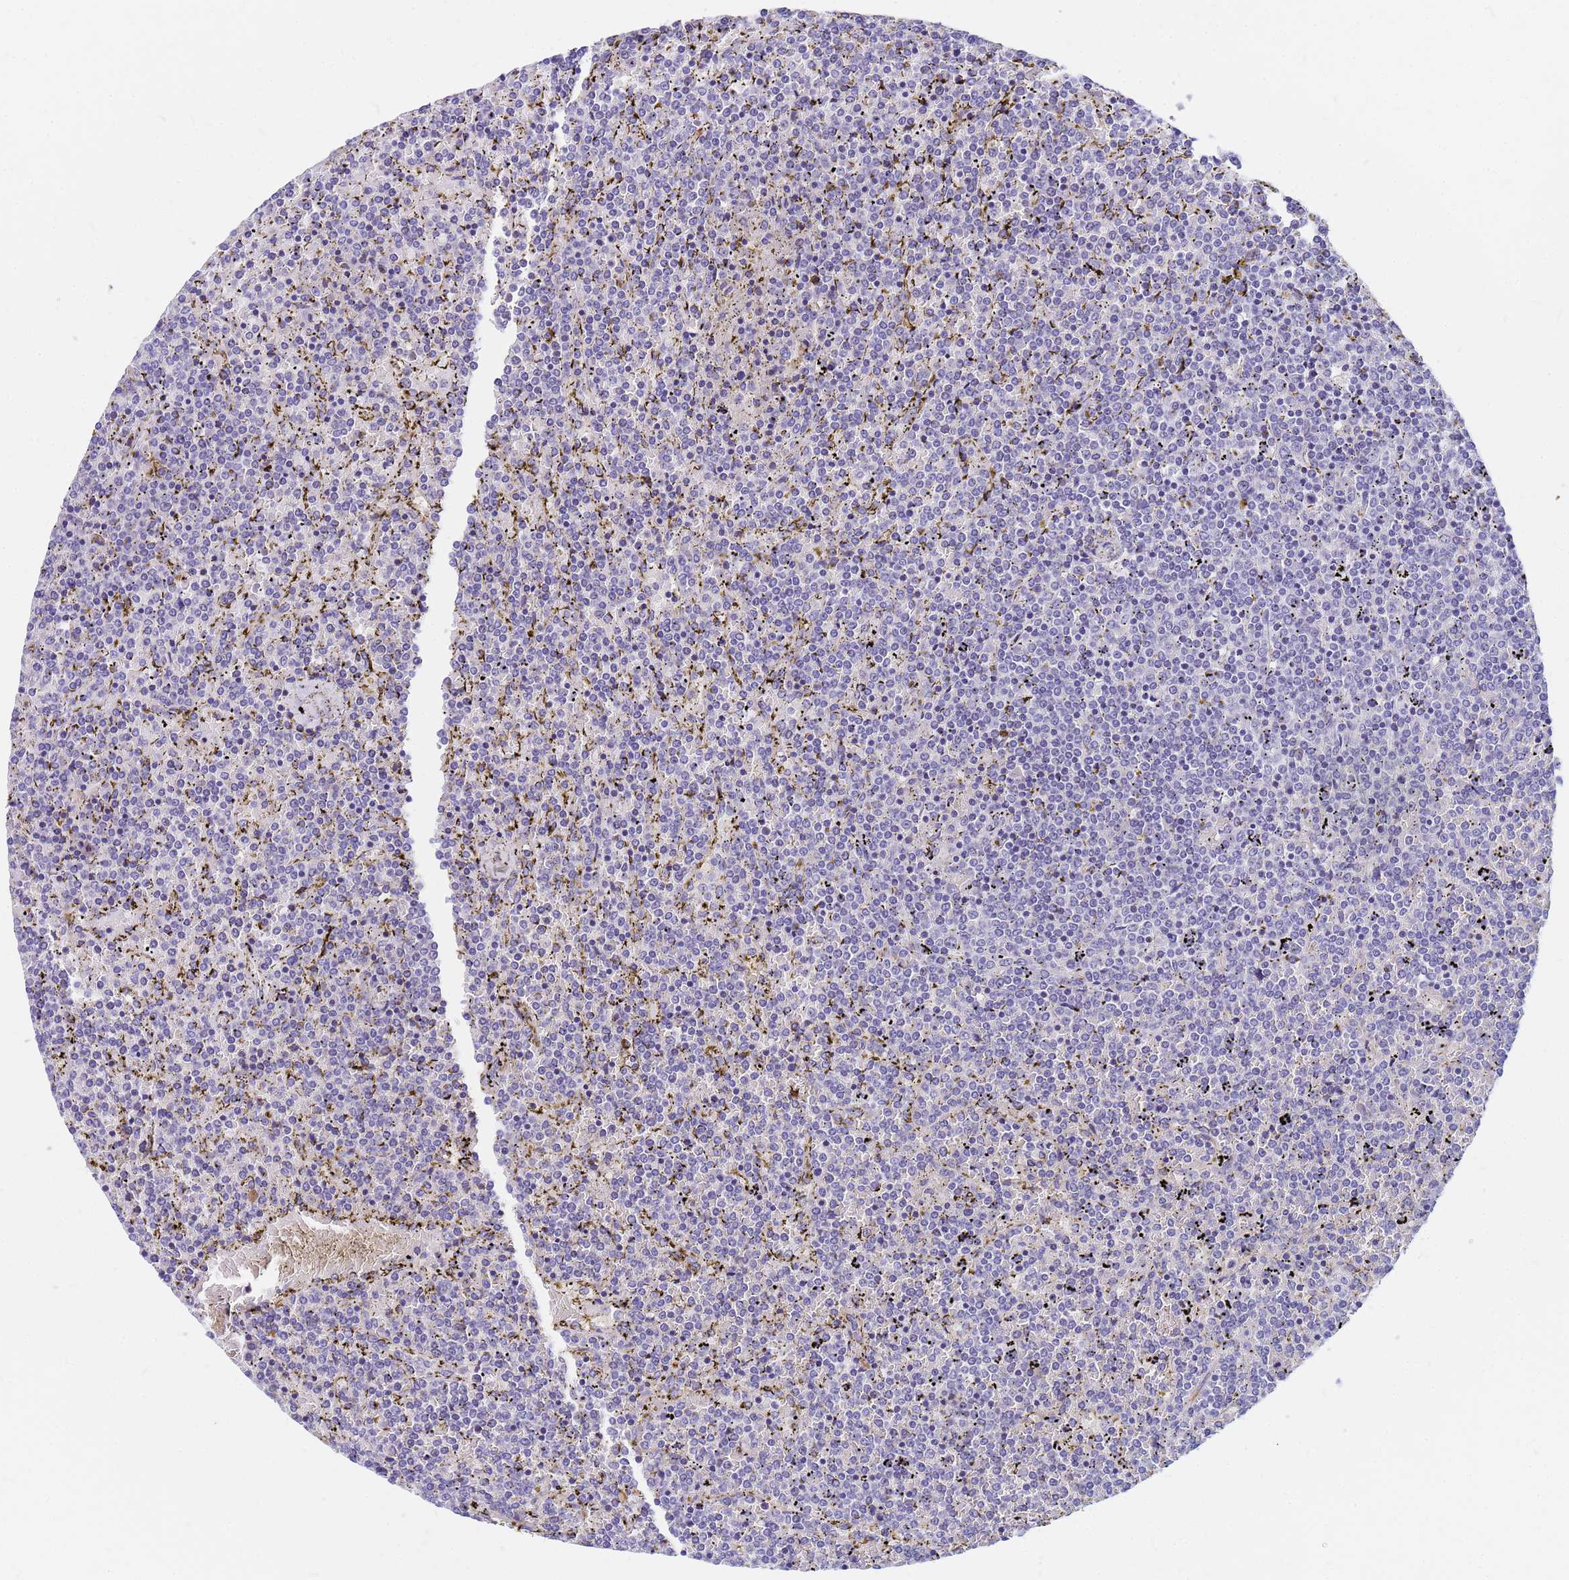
{"staining": {"intensity": "negative", "quantity": "none", "location": "none"}, "tissue": "lymphoma", "cell_type": "Tumor cells", "image_type": "cancer", "snomed": [{"axis": "morphology", "description": "Malignant lymphoma, non-Hodgkin's type, Low grade"}, {"axis": "topography", "description": "Spleen"}], "caption": "Tumor cells show no significant protein expression in low-grade malignant lymphoma, non-Hodgkin's type. (DAB immunohistochemistry (IHC), high magnification).", "gene": "DPRX", "patient": {"sex": "female", "age": 19}}